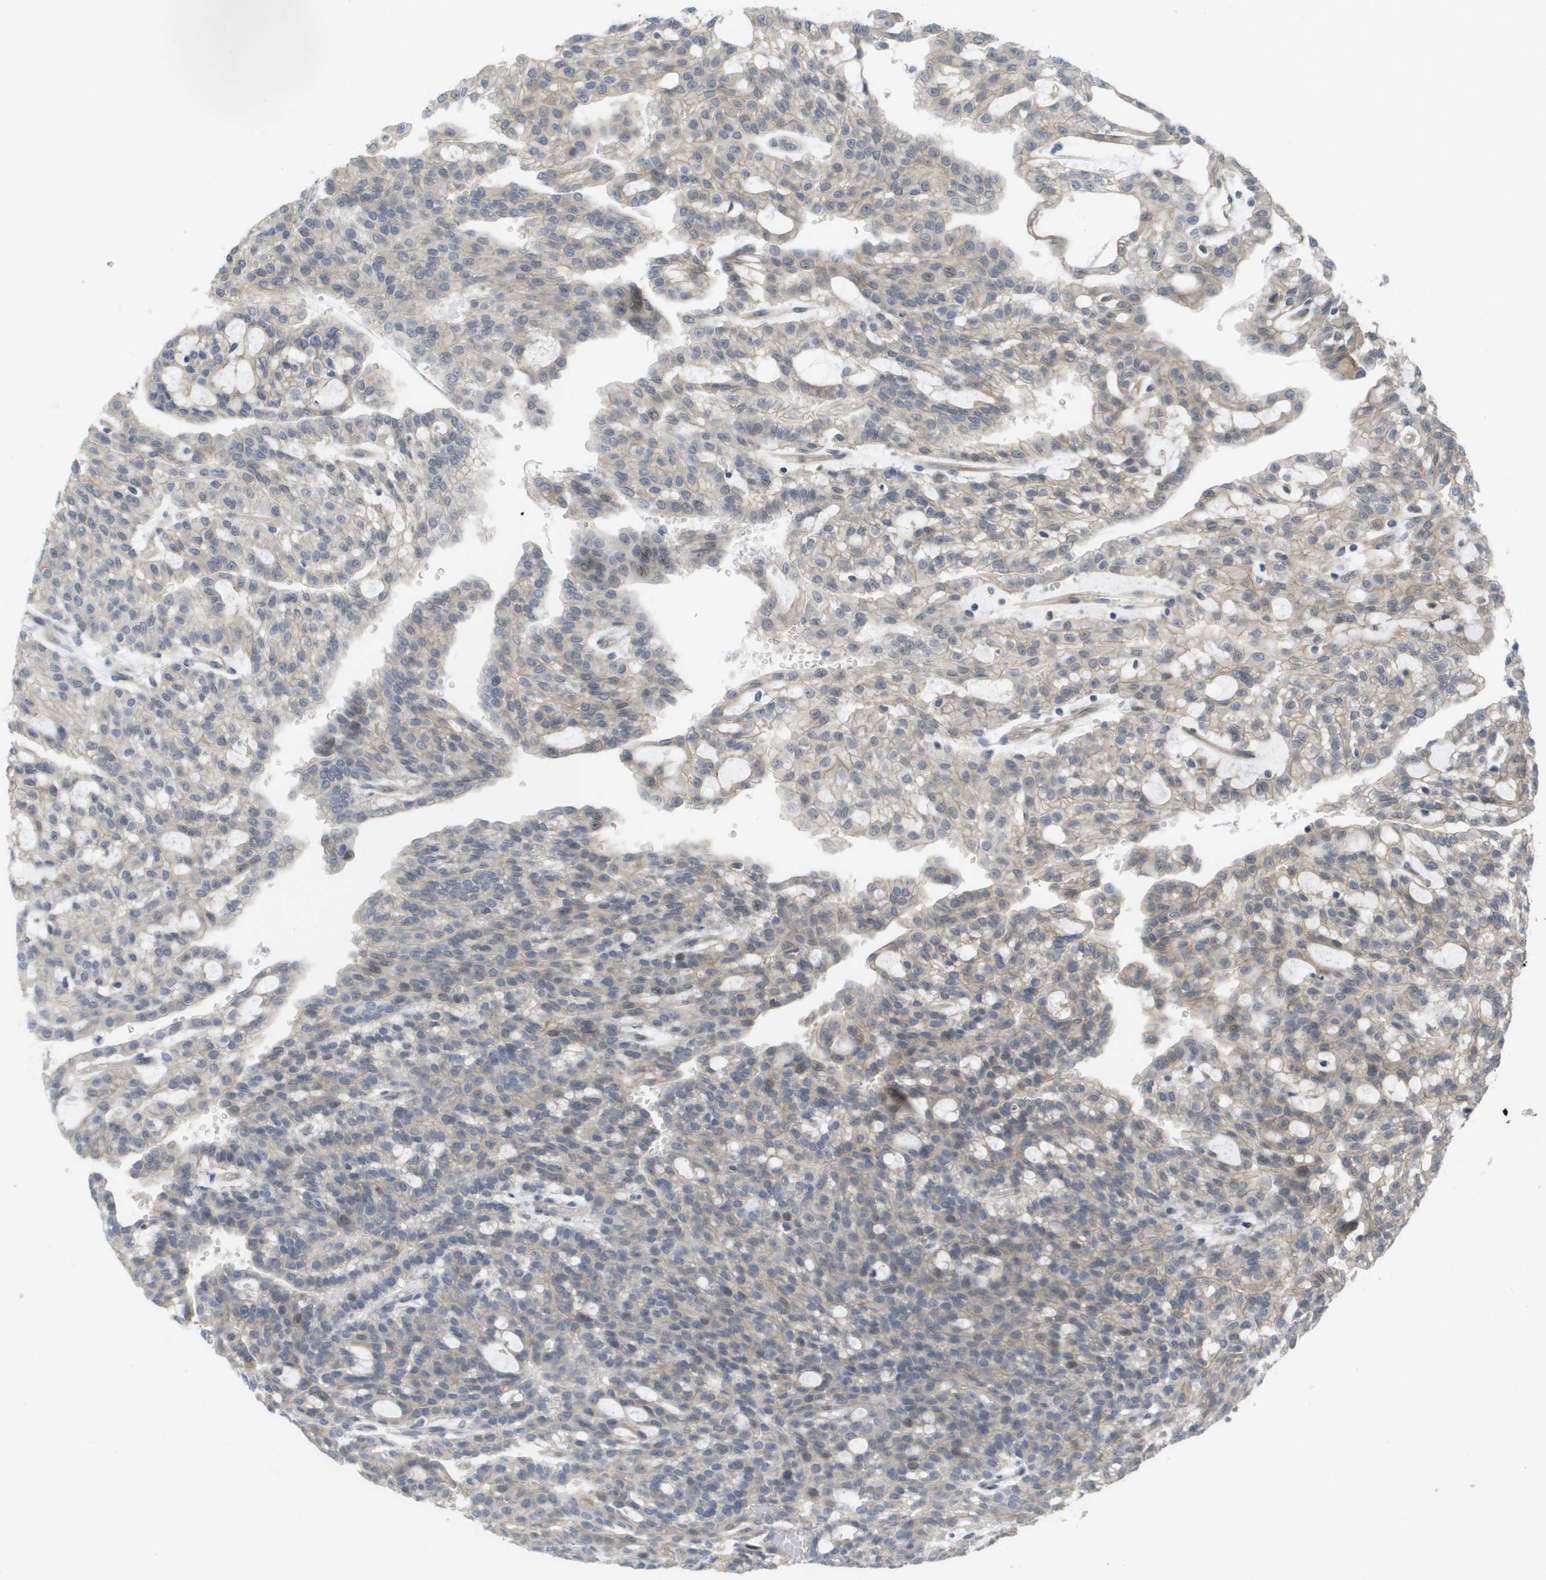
{"staining": {"intensity": "weak", "quantity": "25%-75%", "location": "cytoplasmic/membranous"}, "tissue": "renal cancer", "cell_type": "Tumor cells", "image_type": "cancer", "snomed": [{"axis": "morphology", "description": "Adenocarcinoma, NOS"}, {"axis": "topography", "description": "Kidney"}], "caption": "Immunohistochemical staining of renal cancer reveals low levels of weak cytoplasmic/membranous protein staining in about 25%-75% of tumor cells.", "gene": "MTARC2", "patient": {"sex": "male", "age": 63}}